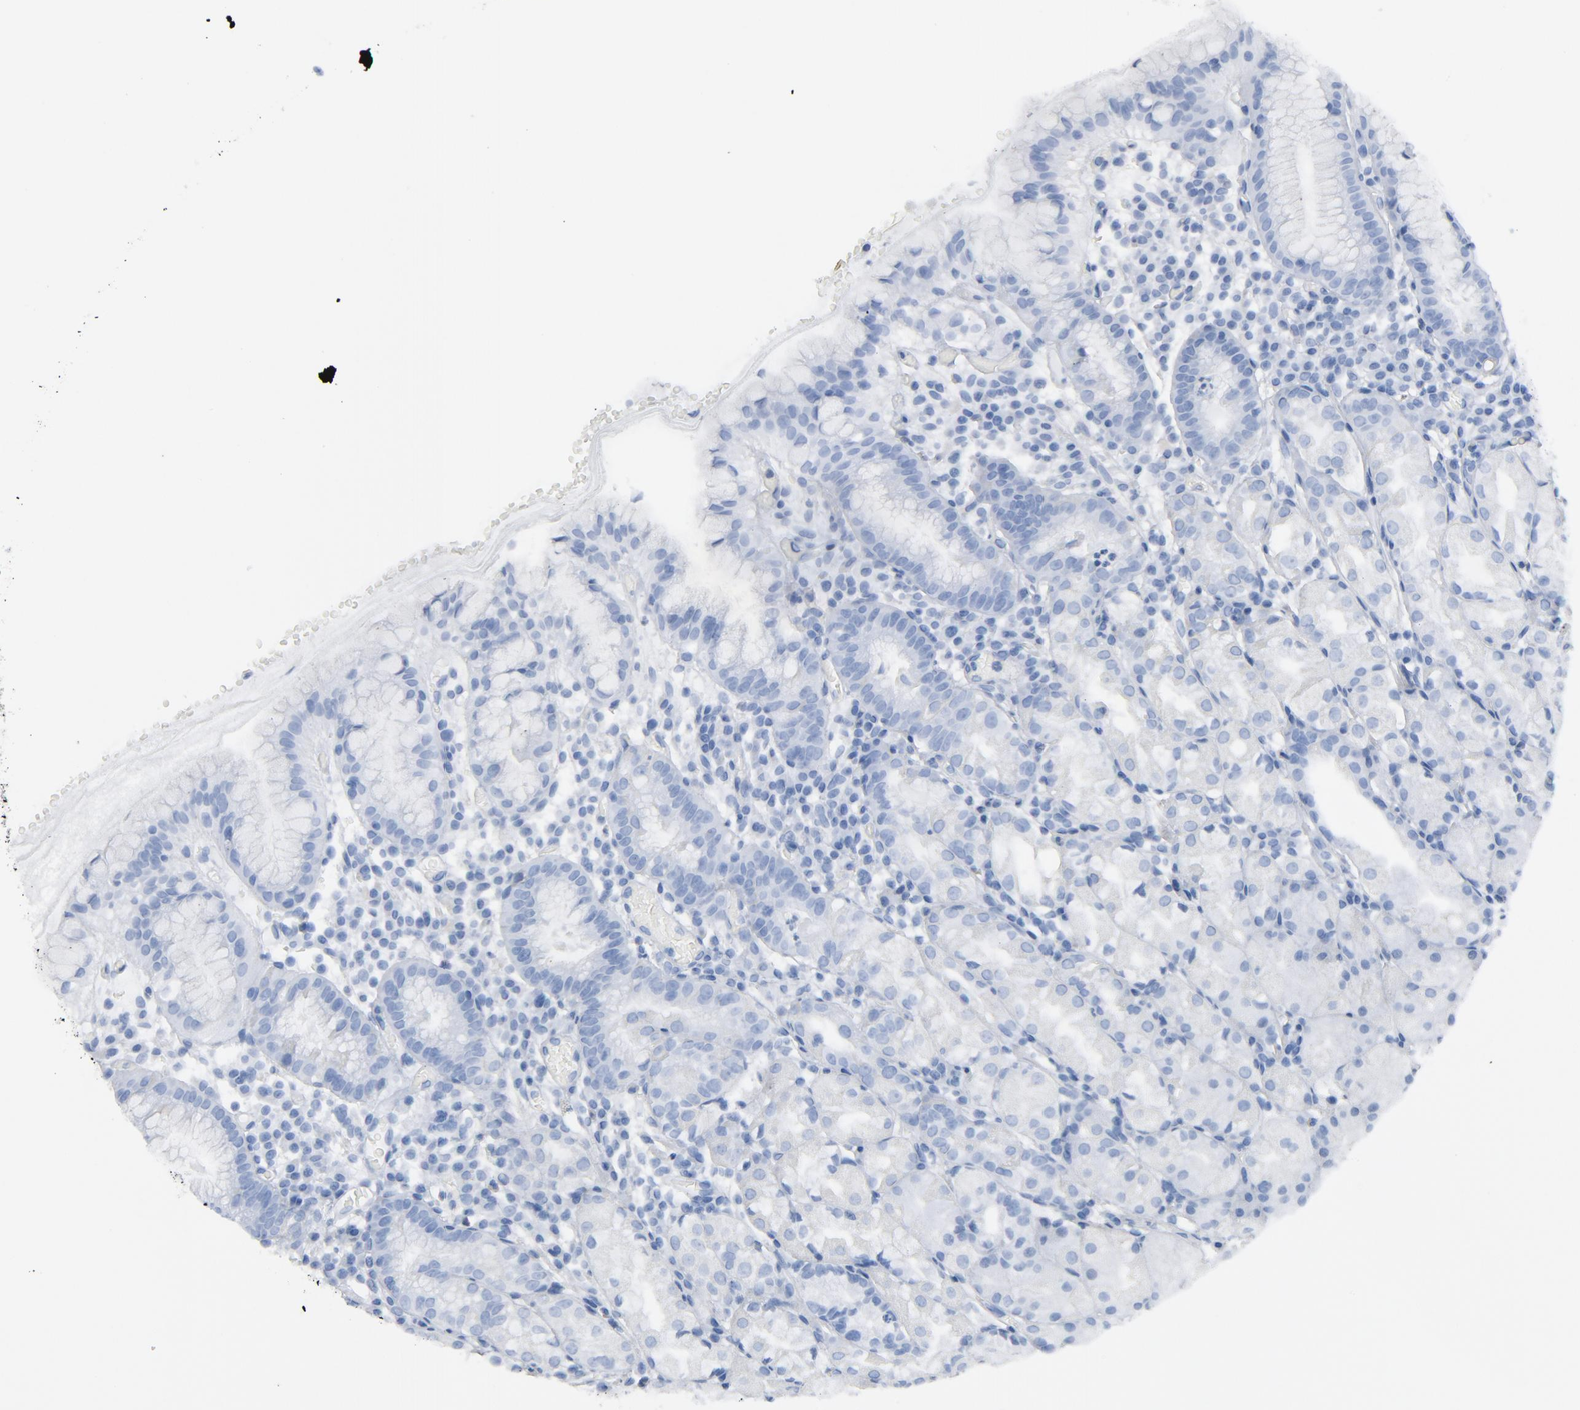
{"staining": {"intensity": "negative", "quantity": "none", "location": "none"}, "tissue": "stomach", "cell_type": "Glandular cells", "image_type": "normal", "snomed": [{"axis": "morphology", "description": "Normal tissue, NOS"}, {"axis": "topography", "description": "Stomach"}, {"axis": "topography", "description": "Stomach, lower"}], "caption": "Immunohistochemical staining of normal stomach shows no significant expression in glandular cells. (Stains: DAB (3,3'-diaminobenzidine) immunohistochemistry (IHC) with hematoxylin counter stain, Microscopy: brightfield microscopy at high magnification).", "gene": "C14orf119", "patient": {"sex": "female", "age": 75}}